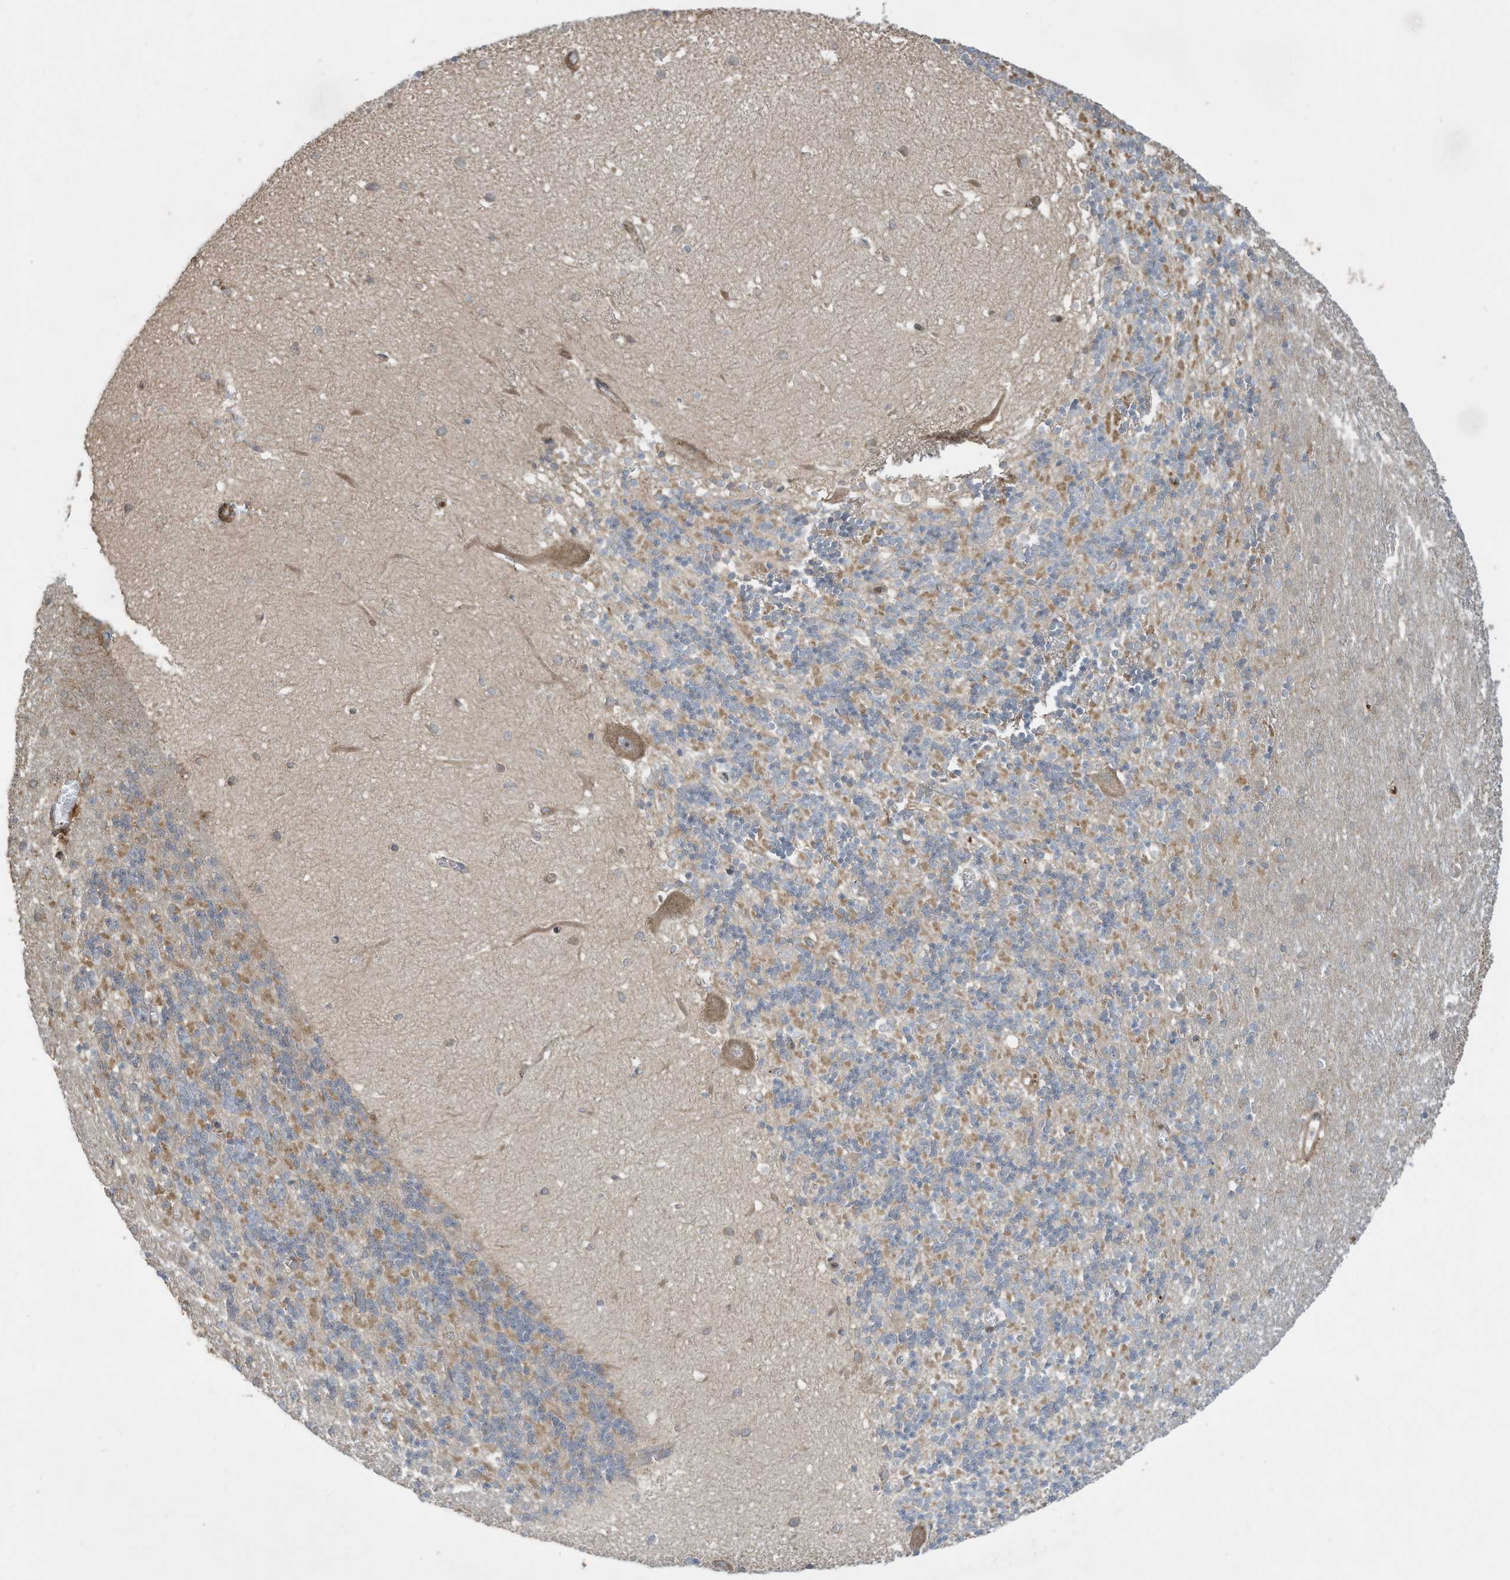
{"staining": {"intensity": "moderate", "quantity": "<25%", "location": "cytoplasmic/membranous"}, "tissue": "cerebellum", "cell_type": "Cells in granular layer", "image_type": "normal", "snomed": [{"axis": "morphology", "description": "Normal tissue, NOS"}, {"axis": "topography", "description": "Cerebellum"}], "caption": "This is a photomicrograph of IHC staining of normal cerebellum, which shows moderate expression in the cytoplasmic/membranous of cells in granular layer.", "gene": "DDIT4", "patient": {"sex": "male", "age": 37}}